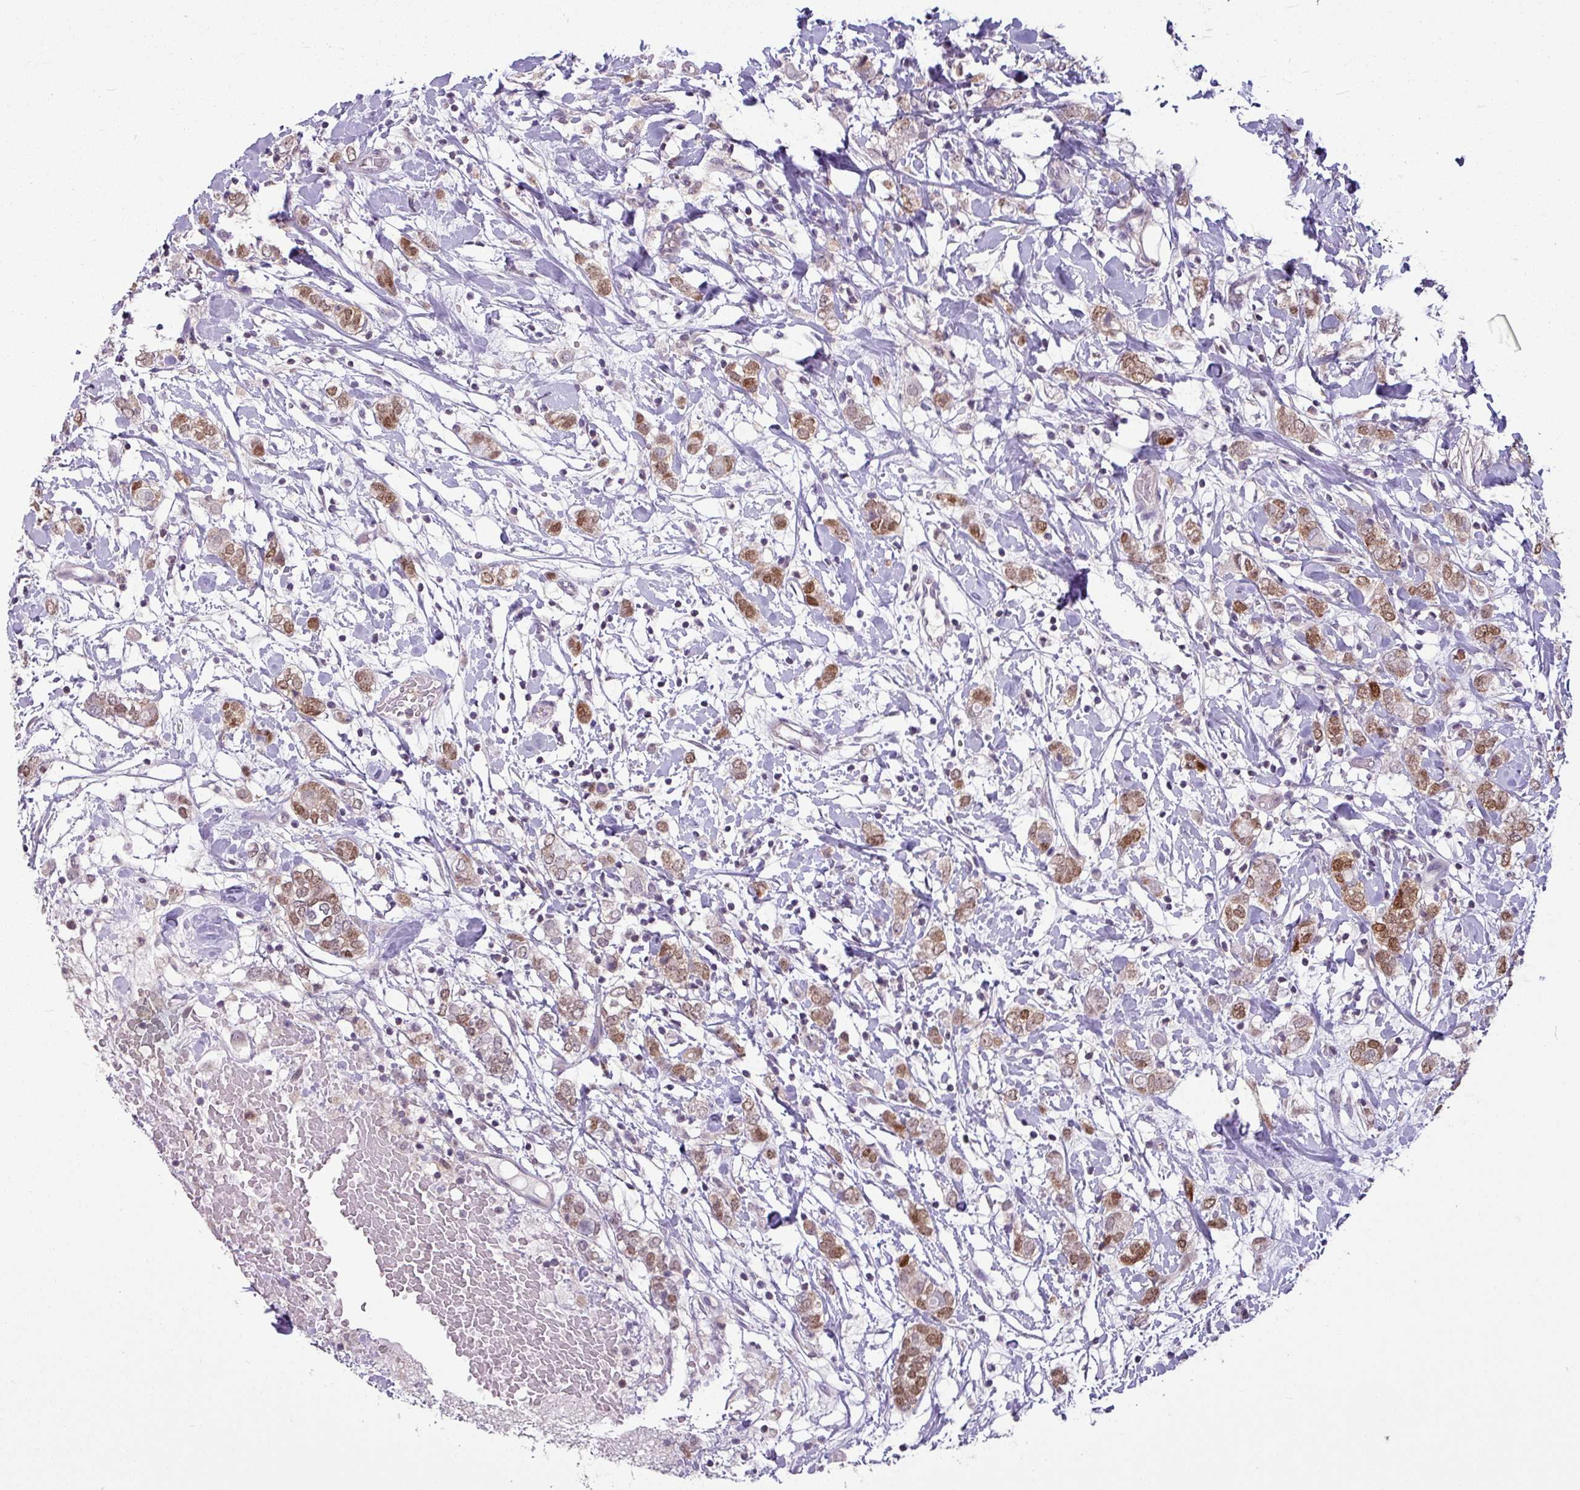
{"staining": {"intensity": "moderate", "quantity": ">75%", "location": "cytoplasmic/membranous,nuclear"}, "tissue": "breast cancer", "cell_type": "Tumor cells", "image_type": "cancer", "snomed": [{"axis": "morphology", "description": "Normal tissue, NOS"}, {"axis": "morphology", "description": "Lobular carcinoma"}, {"axis": "topography", "description": "Breast"}], "caption": "This histopathology image demonstrates breast cancer (lobular carcinoma) stained with immunohistochemistry (IHC) to label a protein in brown. The cytoplasmic/membranous and nuclear of tumor cells show moderate positivity for the protein. Nuclei are counter-stained blue.", "gene": "TTLL12", "patient": {"sex": "female", "age": 47}}